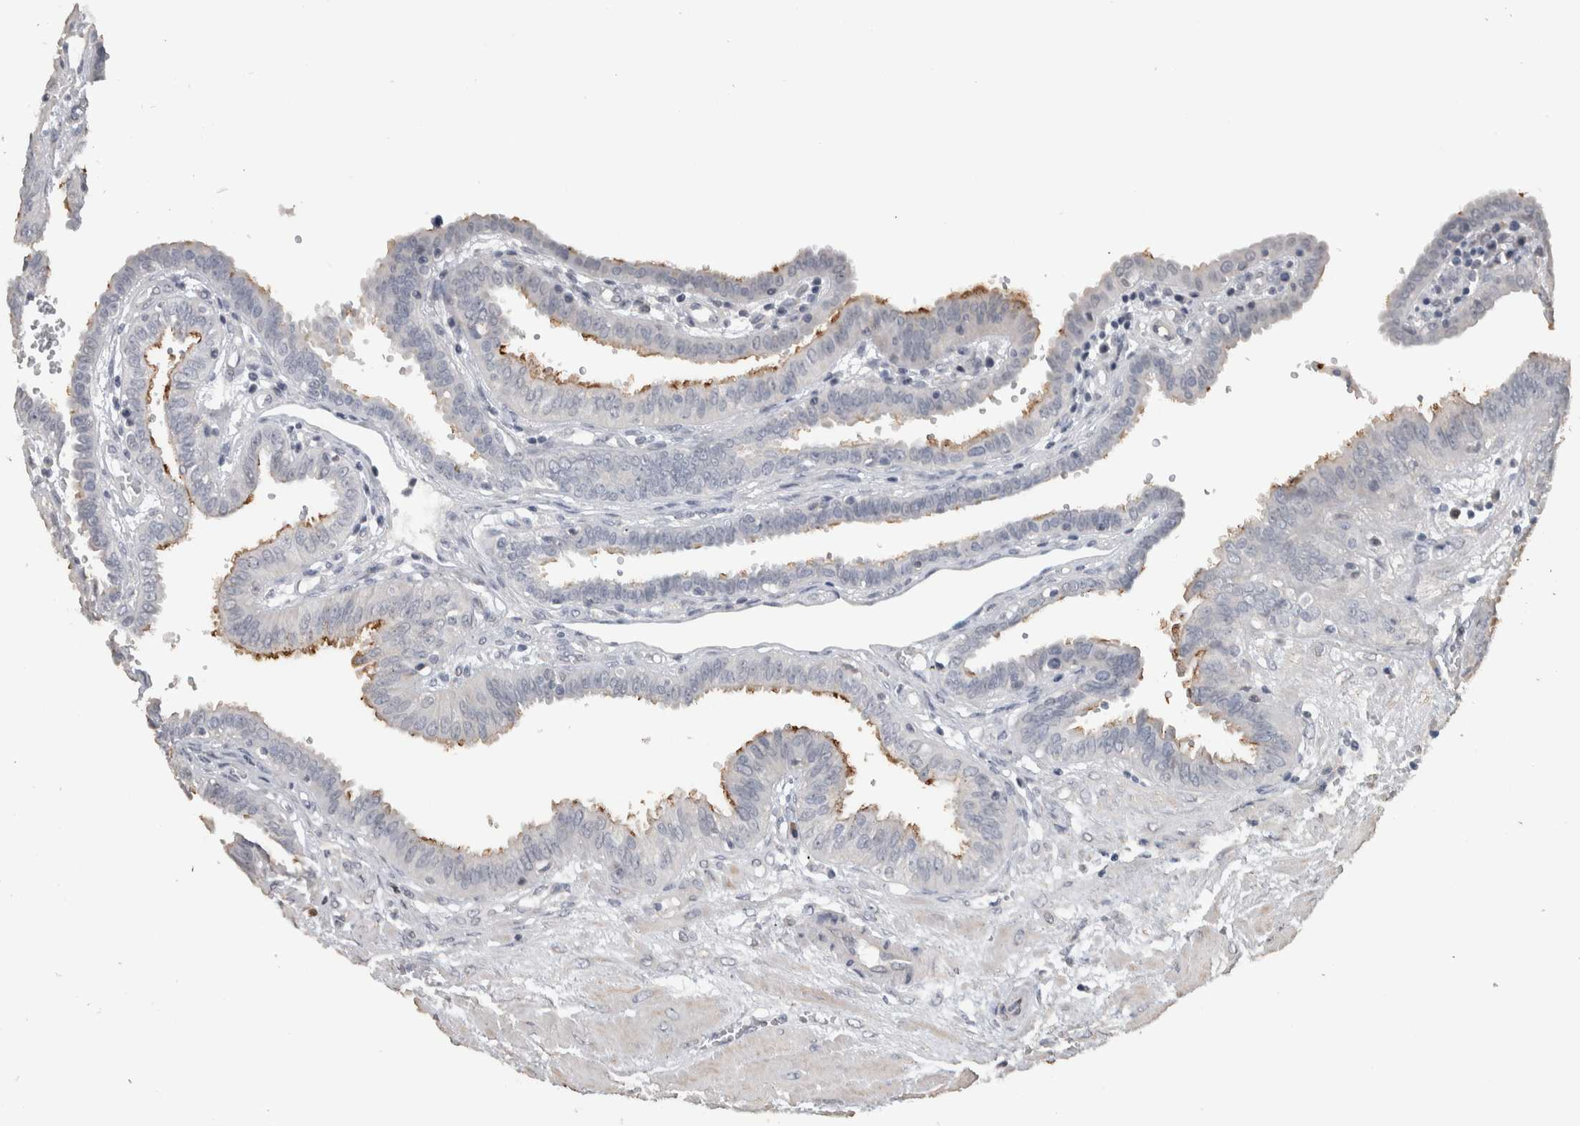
{"staining": {"intensity": "weak", "quantity": "<25%", "location": "cytoplasmic/membranous"}, "tissue": "fallopian tube", "cell_type": "Glandular cells", "image_type": "normal", "snomed": [{"axis": "morphology", "description": "Normal tissue, NOS"}, {"axis": "topography", "description": "Fallopian tube"}, {"axis": "topography", "description": "Placenta"}], "caption": "This is an immunohistochemistry (IHC) image of unremarkable human fallopian tube. There is no expression in glandular cells.", "gene": "NECAB1", "patient": {"sex": "female", "age": 32}}